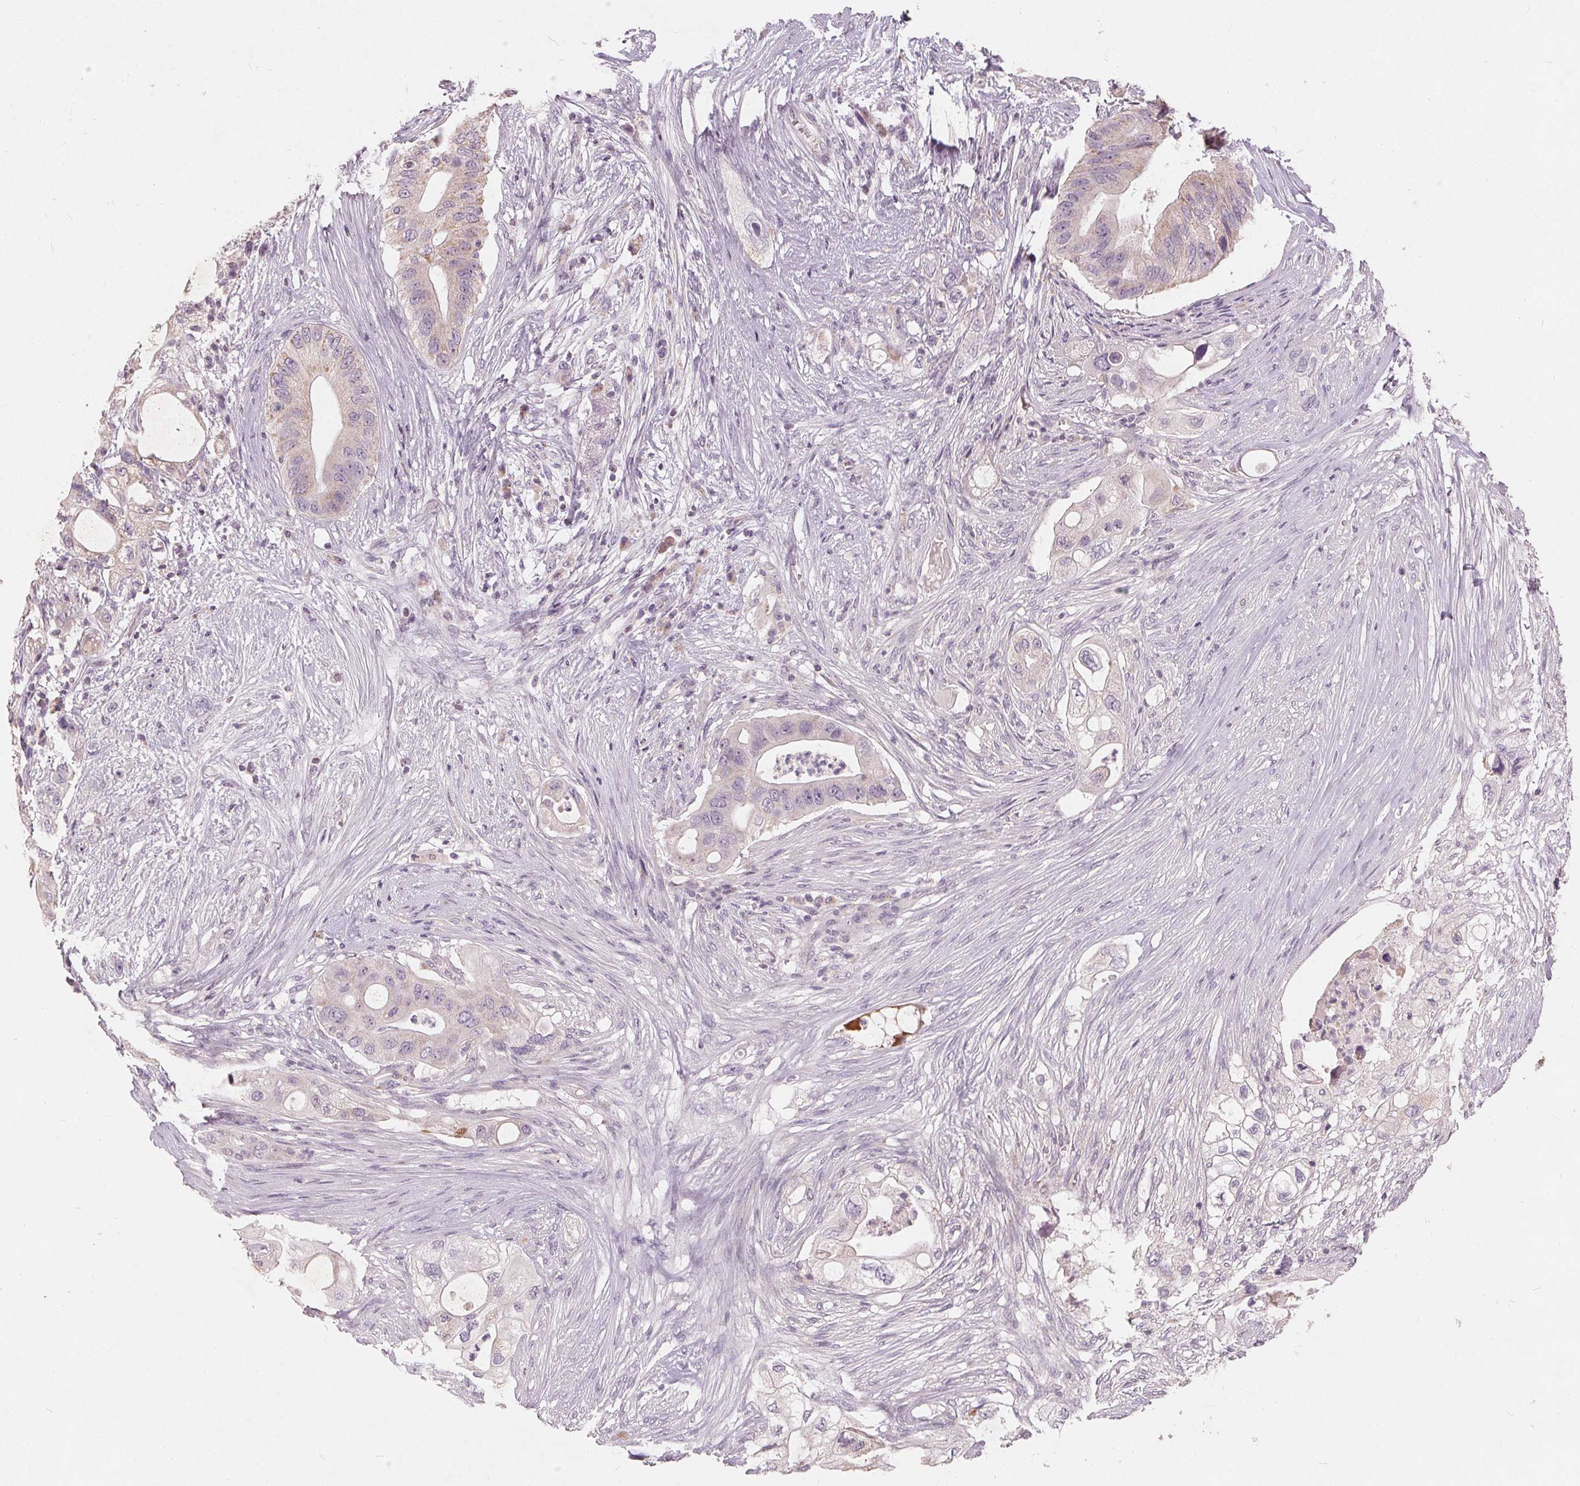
{"staining": {"intensity": "negative", "quantity": "none", "location": "none"}, "tissue": "pancreatic cancer", "cell_type": "Tumor cells", "image_type": "cancer", "snomed": [{"axis": "morphology", "description": "Adenocarcinoma, NOS"}, {"axis": "topography", "description": "Pancreas"}], "caption": "High magnification brightfield microscopy of adenocarcinoma (pancreatic) stained with DAB (brown) and counterstained with hematoxylin (blue): tumor cells show no significant positivity.", "gene": "TRIM60", "patient": {"sex": "female", "age": 72}}